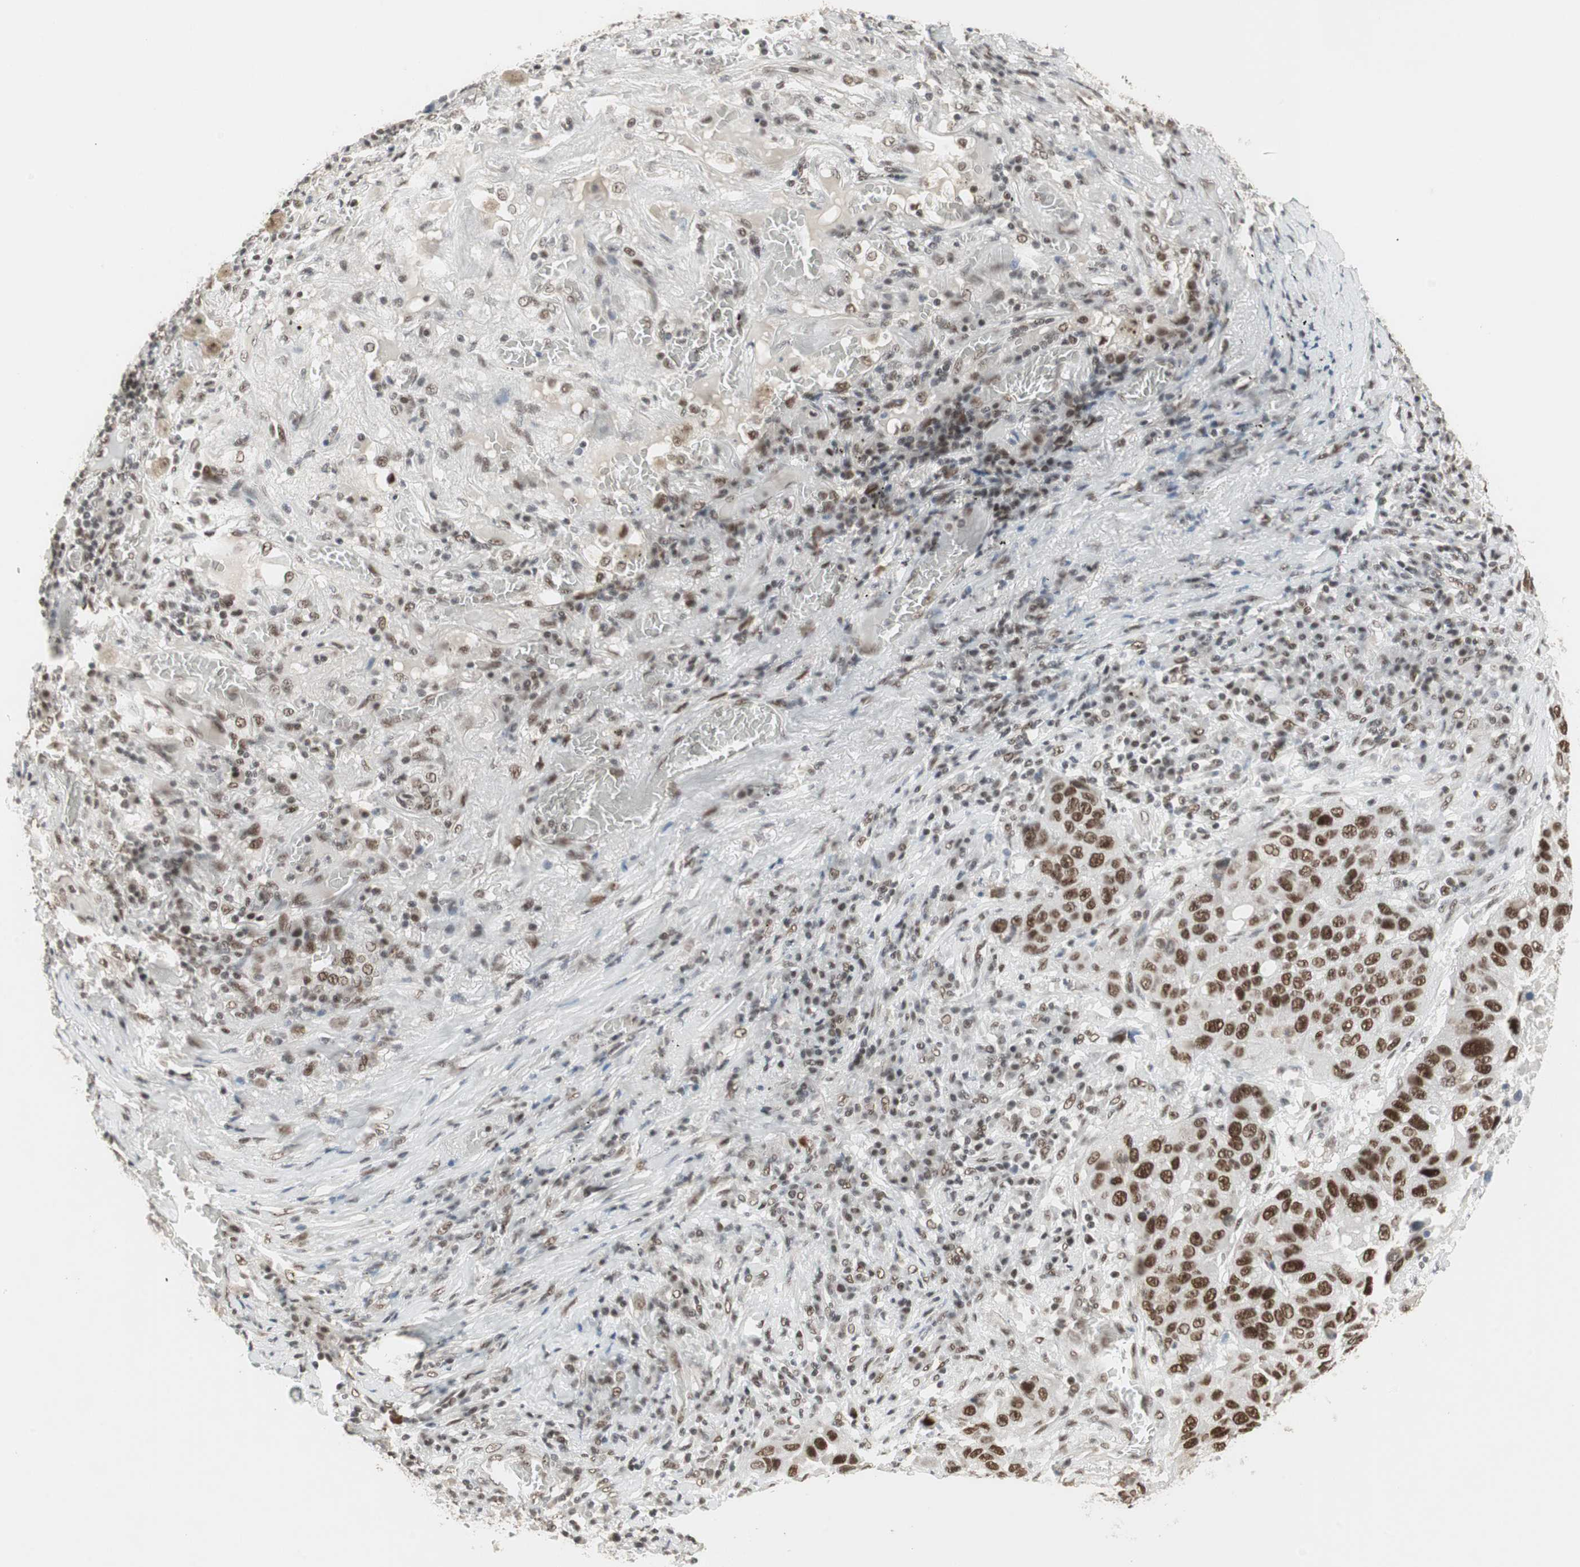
{"staining": {"intensity": "strong", "quantity": ">75%", "location": "nuclear"}, "tissue": "lung cancer", "cell_type": "Tumor cells", "image_type": "cancer", "snomed": [{"axis": "morphology", "description": "Squamous cell carcinoma, NOS"}, {"axis": "topography", "description": "Lung"}], "caption": "This is an image of immunohistochemistry staining of squamous cell carcinoma (lung), which shows strong positivity in the nuclear of tumor cells.", "gene": "RTF1", "patient": {"sex": "male", "age": 57}}